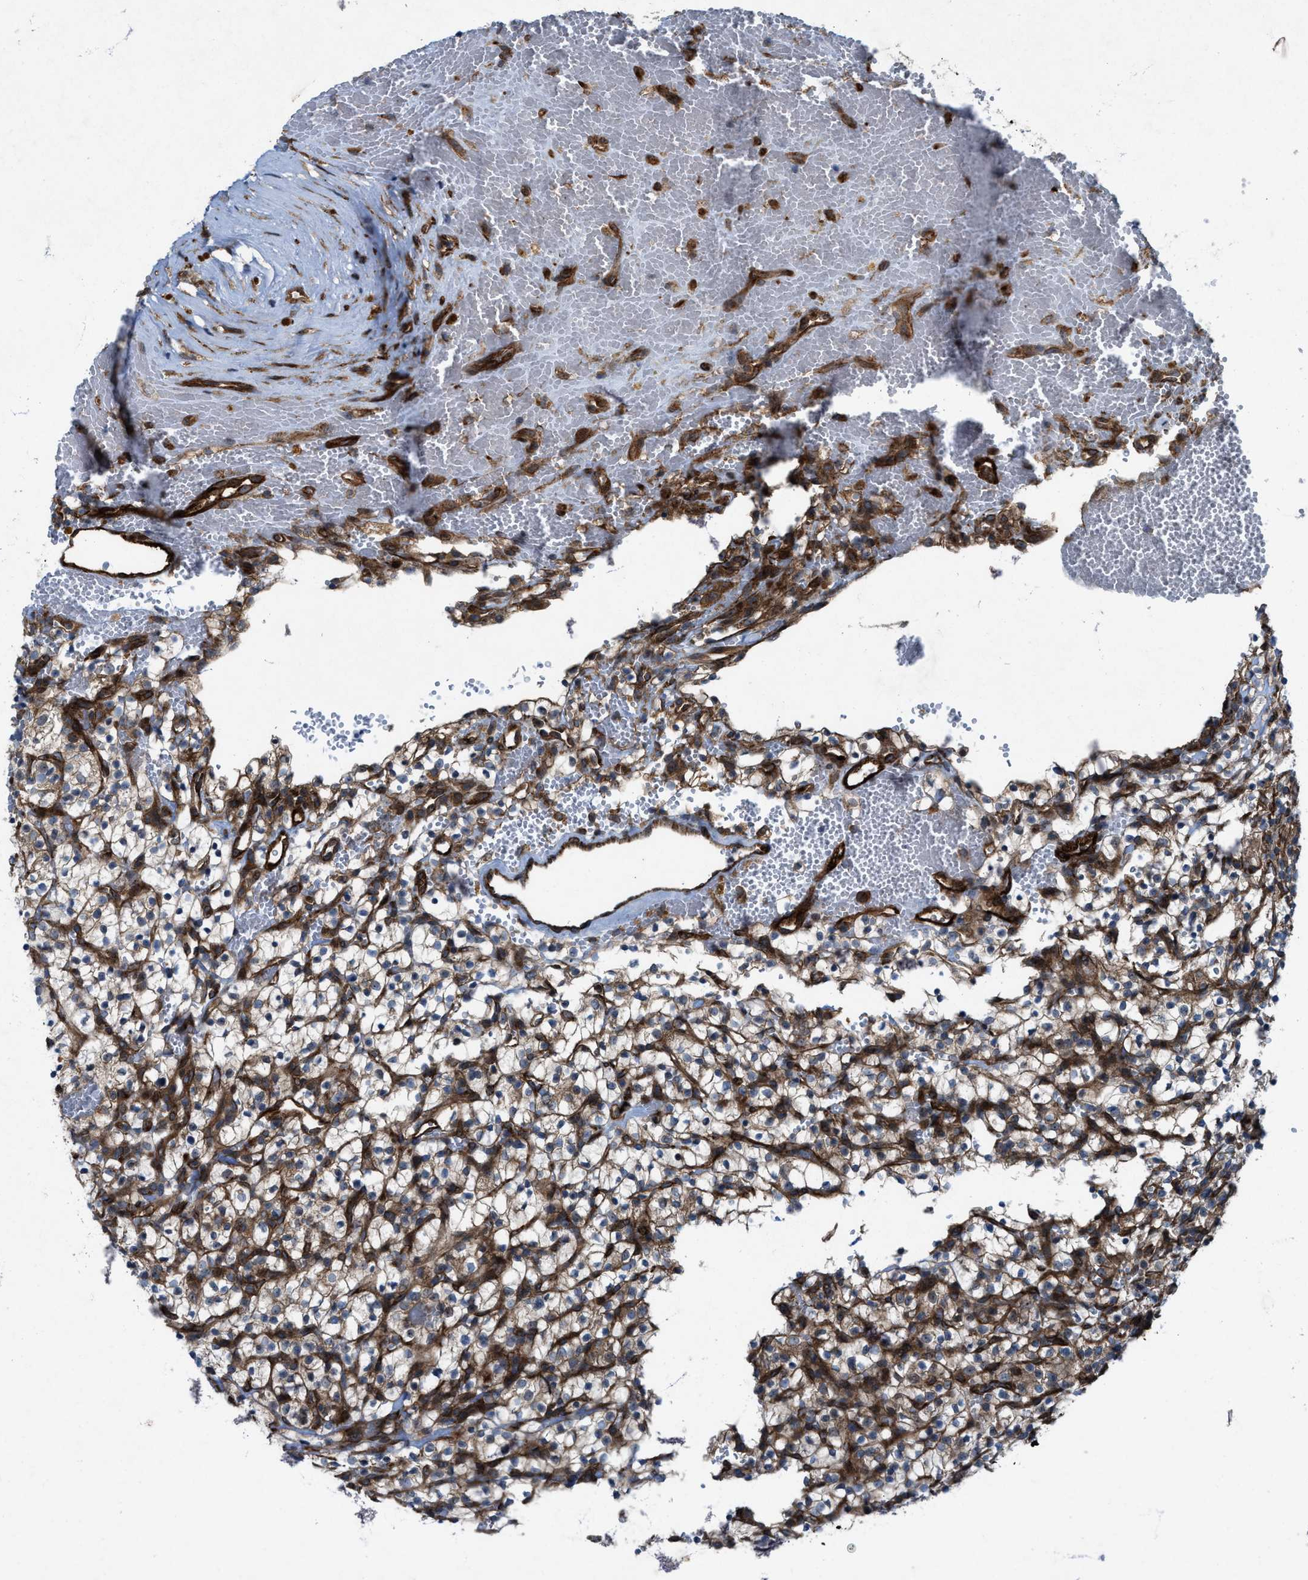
{"staining": {"intensity": "moderate", "quantity": "25%-75%", "location": "cytoplasmic/membranous"}, "tissue": "renal cancer", "cell_type": "Tumor cells", "image_type": "cancer", "snomed": [{"axis": "morphology", "description": "Adenocarcinoma, NOS"}, {"axis": "topography", "description": "Kidney"}], "caption": "Renal cancer tissue displays moderate cytoplasmic/membranous staining in approximately 25%-75% of tumor cells, visualized by immunohistochemistry.", "gene": "URGCP", "patient": {"sex": "female", "age": 57}}